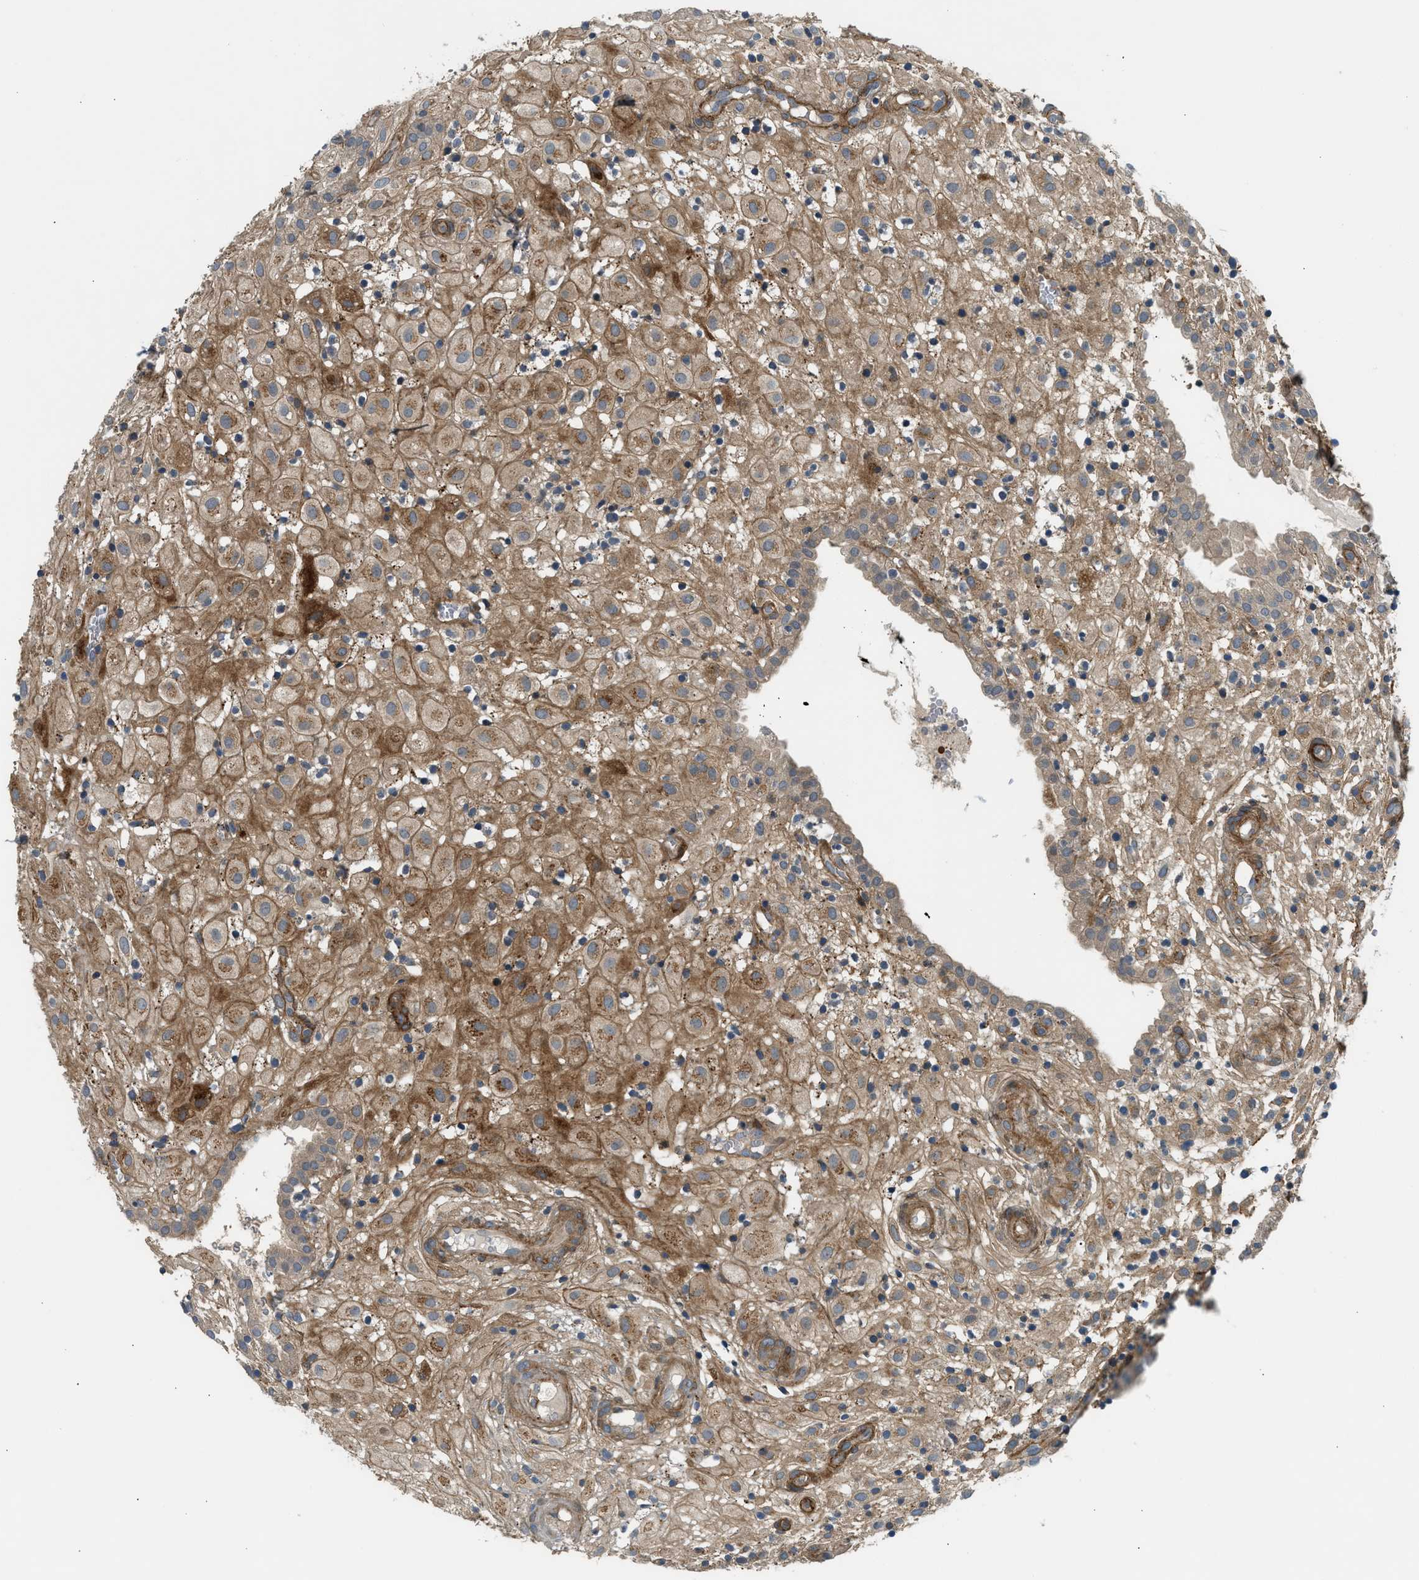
{"staining": {"intensity": "moderate", "quantity": ">75%", "location": "cytoplasmic/membranous"}, "tissue": "placenta", "cell_type": "Decidual cells", "image_type": "normal", "snomed": [{"axis": "morphology", "description": "Normal tissue, NOS"}, {"axis": "topography", "description": "Placenta"}], "caption": "Immunohistochemical staining of unremarkable human placenta demonstrates medium levels of moderate cytoplasmic/membranous staining in about >75% of decidual cells. (Stains: DAB in brown, nuclei in blue, Microscopy: brightfield microscopy at high magnification).", "gene": "EDNRA", "patient": {"sex": "female", "age": 18}}